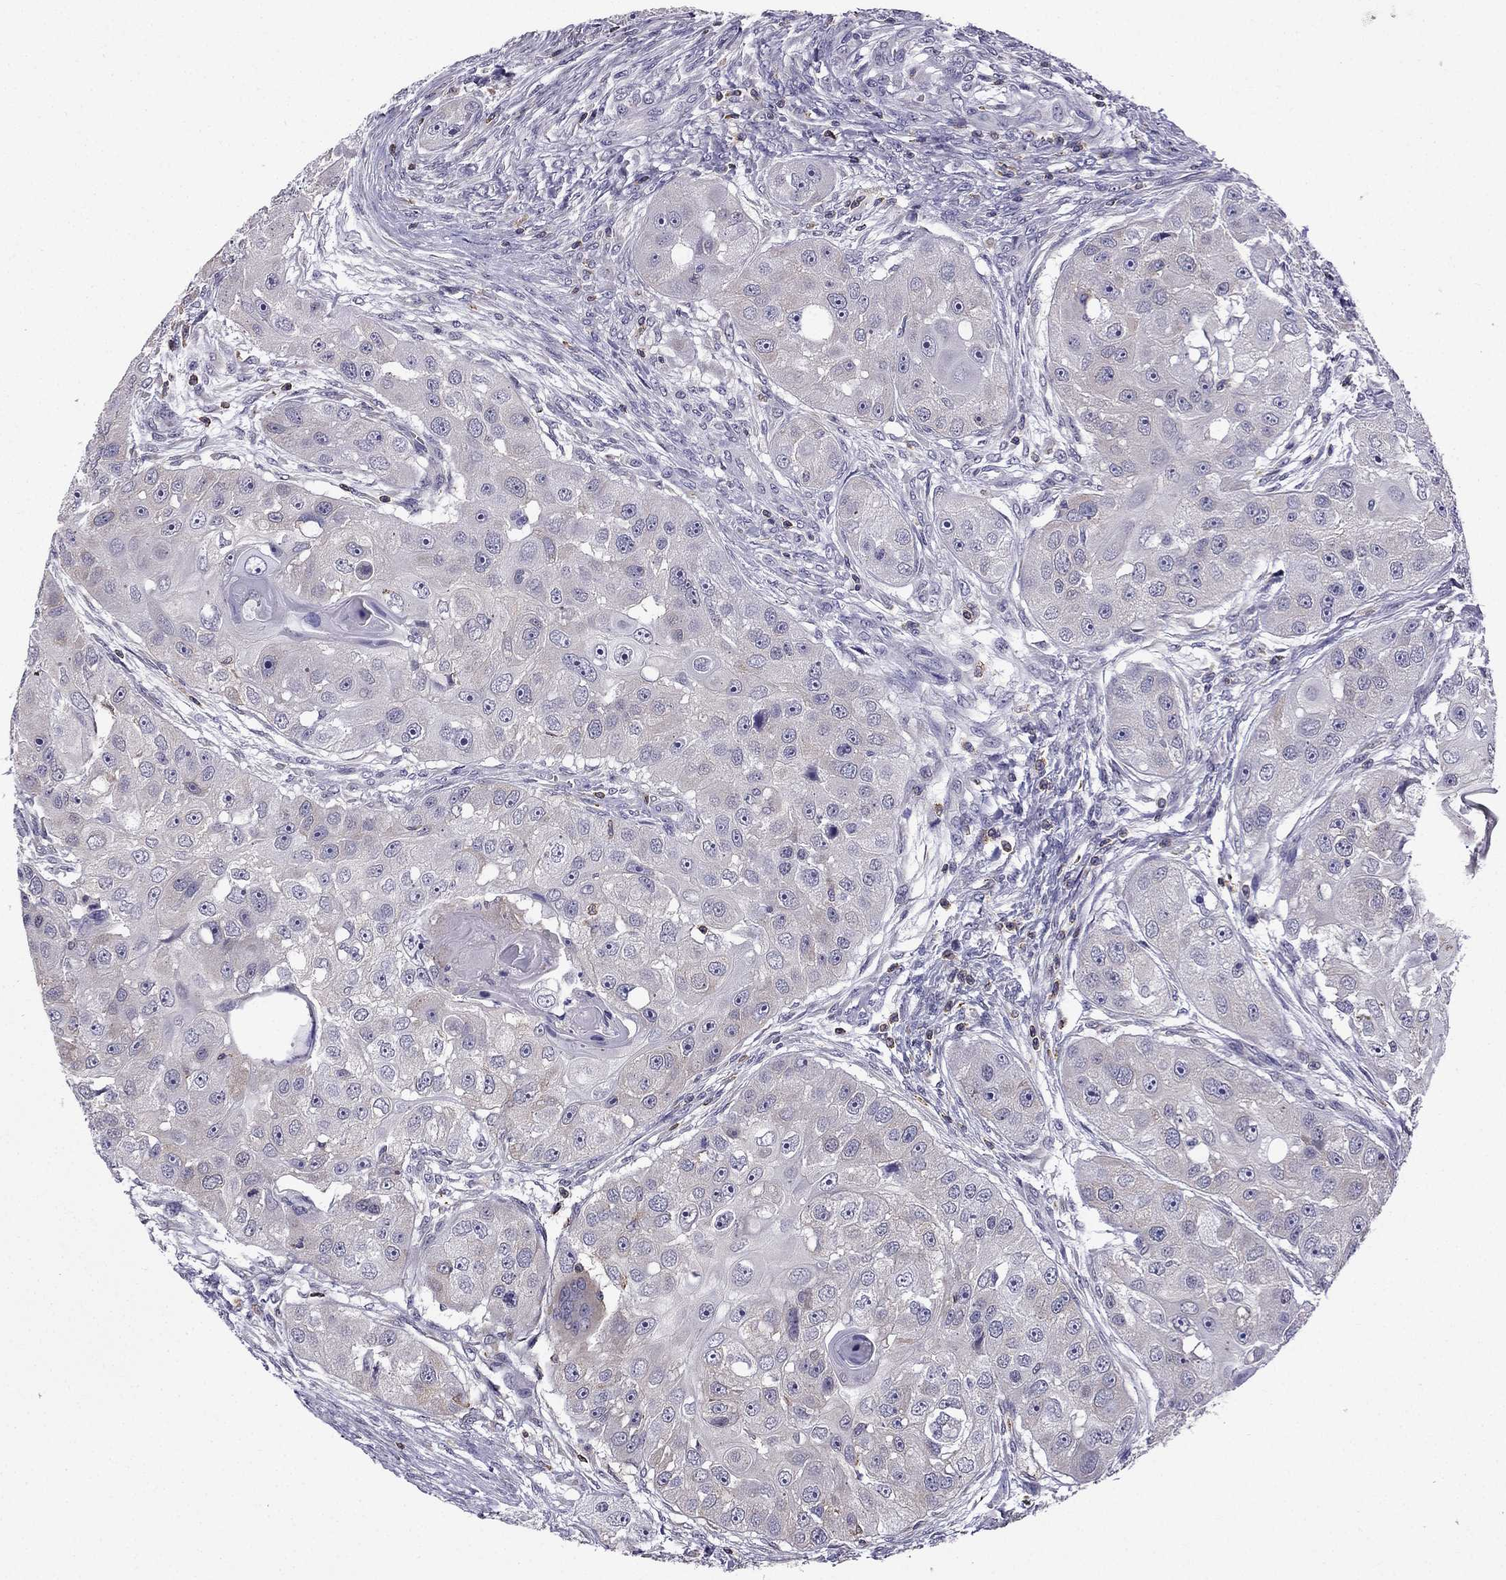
{"staining": {"intensity": "negative", "quantity": "none", "location": "none"}, "tissue": "head and neck cancer", "cell_type": "Tumor cells", "image_type": "cancer", "snomed": [{"axis": "morphology", "description": "Squamous cell carcinoma, NOS"}, {"axis": "topography", "description": "Head-Neck"}], "caption": "This histopathology image is of squamous cell carcinoma (head and neck) stained with immunohistochemistry (IHC) to label a protein in brown with the nuclei are counter-stained blue. There is no staining in tumor cells.", "gene": "CCK", "patient": {"sex": "male", "age": 51}}